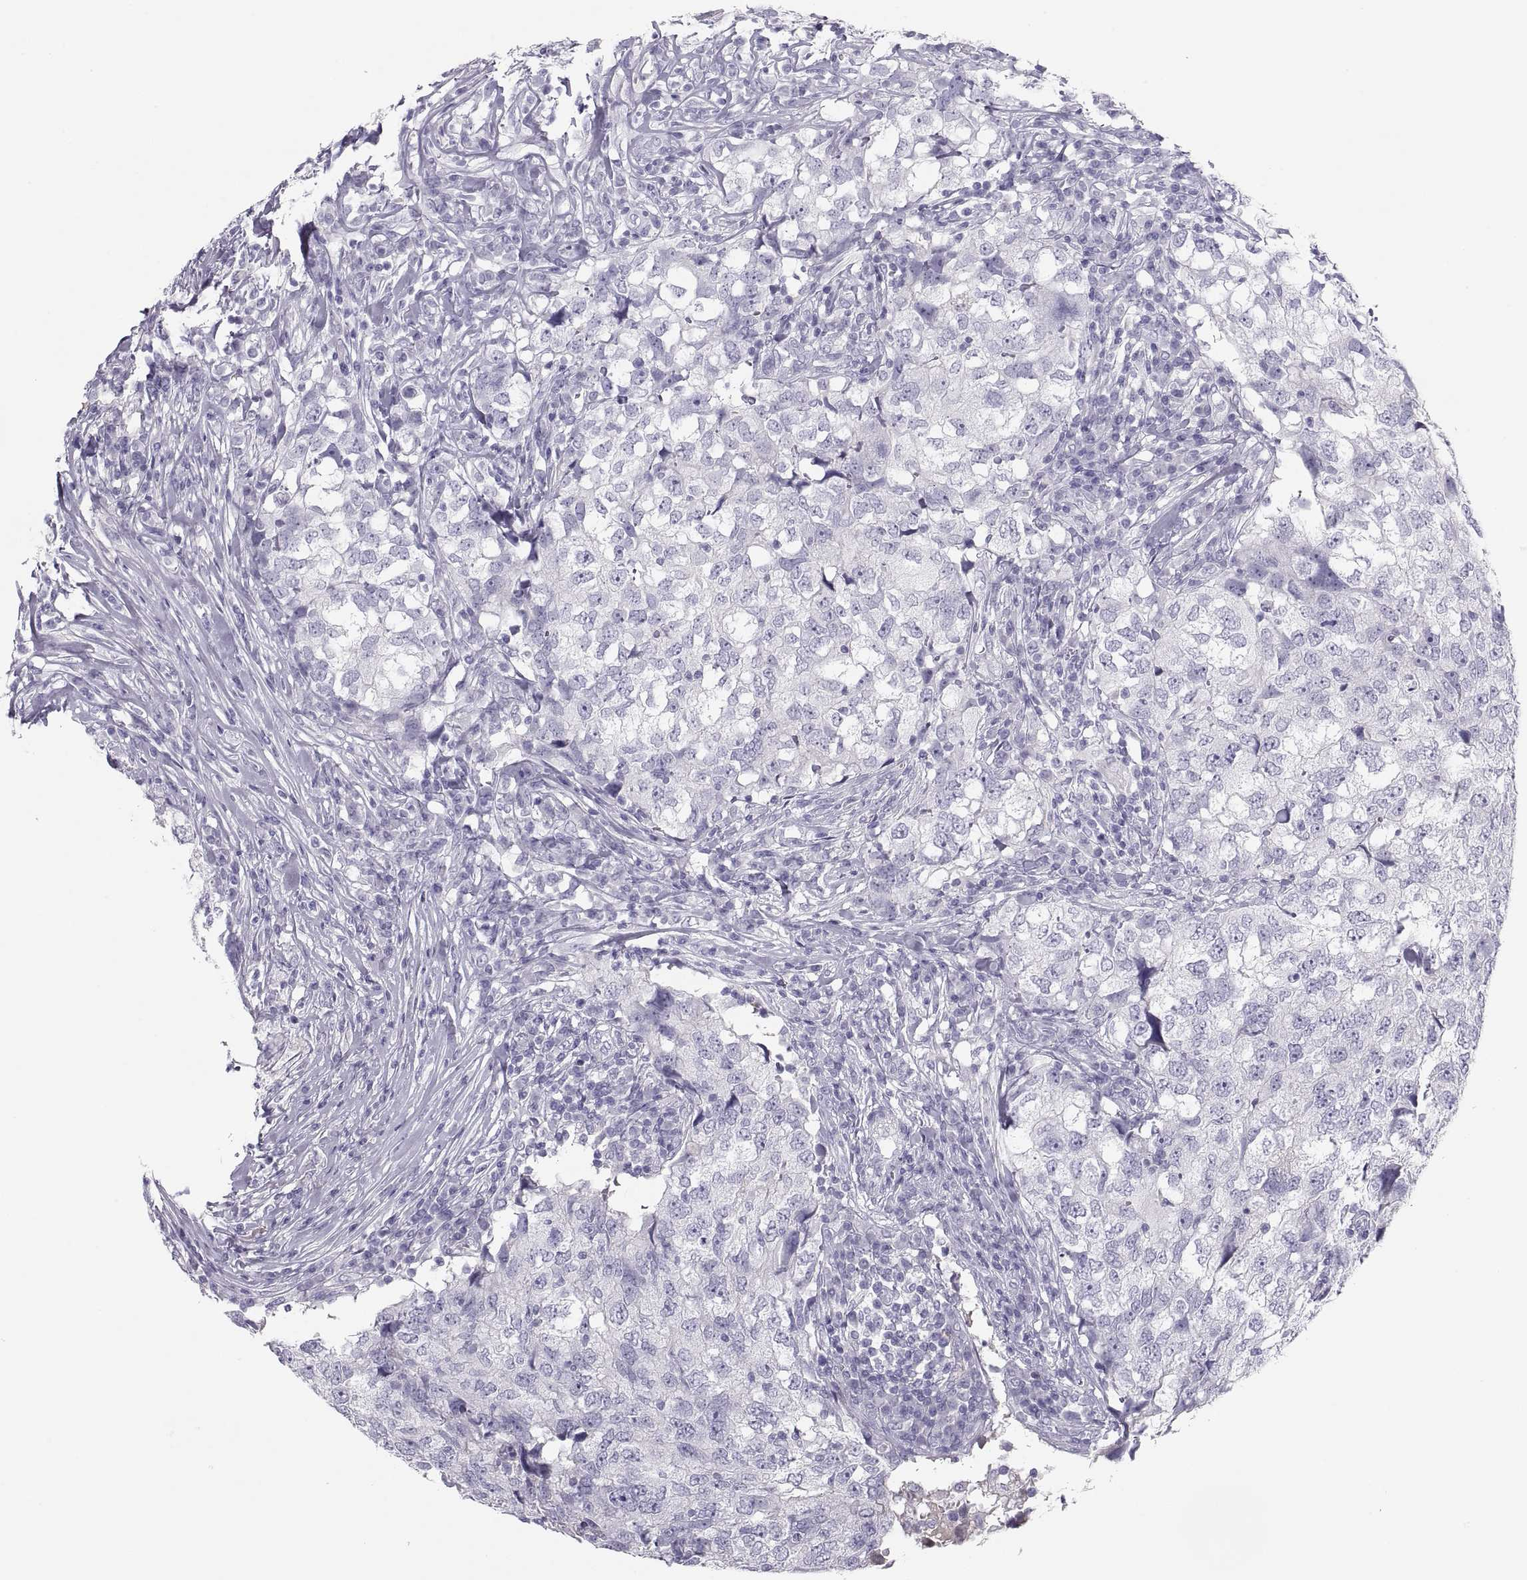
{"staining": {"intensity": "negative", "quantity": "none", "location": "none"}, "tissue": "breast cancer", "cell_type": "Tumor cells", "image_type": "cancer", "snomed": [{"axis": "morphology", "description": "Duct carcinoma"}, {"axis": "topography", "description": "Breast"}], "caption": "Human breast invasive ductal carcinoma stained for a protein using IHC reveals no staining in tumor cells.", "gene": "MAGEB2", "patient": {"sex": "female", "age": 30}}